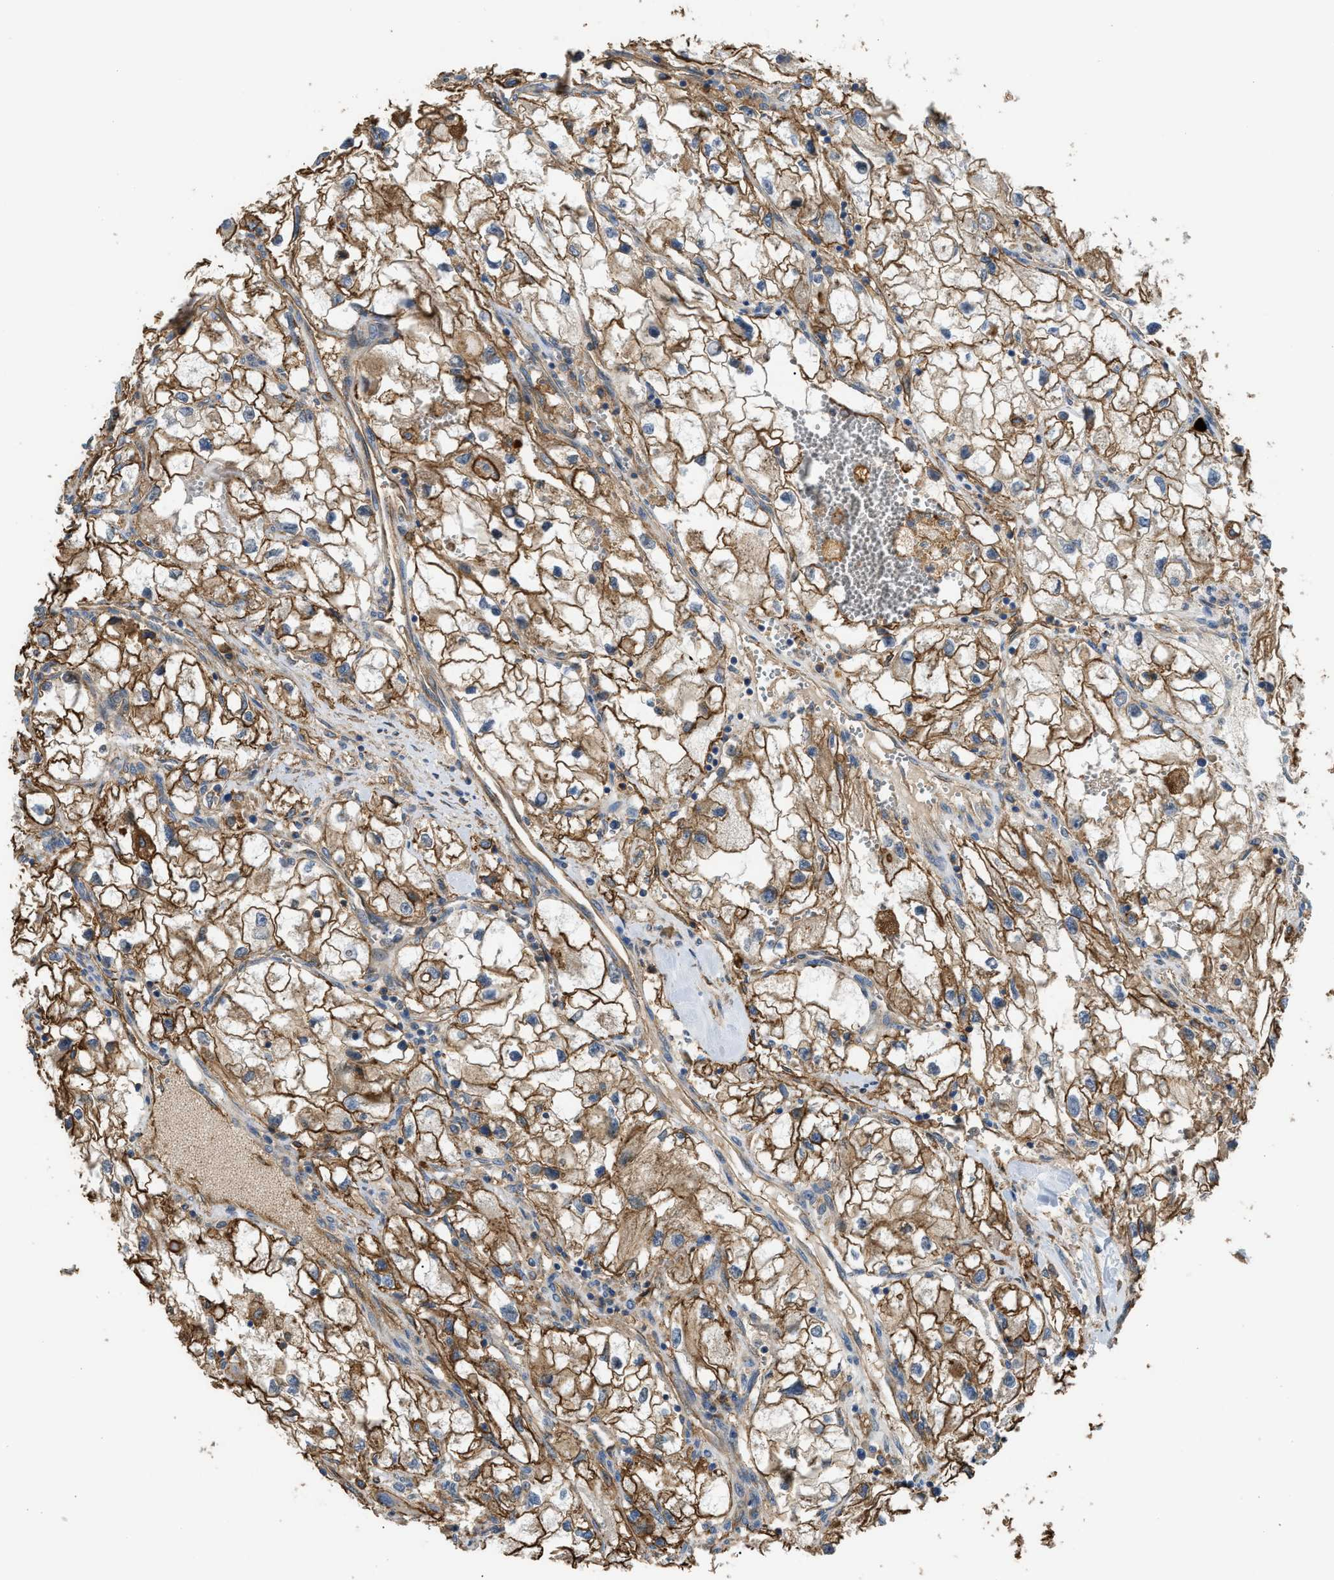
{"staining": {"intensity": "moderate", "quantity": ">75%", "location": "cytoplasmic/membranous"}, "tissue": "renal cancer", "cell_type": "Tumor cells", "image_type": "cancer", "snomed": [{"axis": "morphology", "description": "Adenocarcinoma, NOS"}, {"axis": "topography", "description": "Kidney"}], "caption": "A brown stain highlights moderate cytoplasmic/membranous positivity of a protein in human renal adenocarcinoma tumor cells. Using DAB (3,3'-diaminobenzidine) (brown) and hematoxylin (blue) stains, captured at high magnification using brightfield microscopy.", "gene": "DDHD2", "patient": {"sex": "female", "age": 70}}